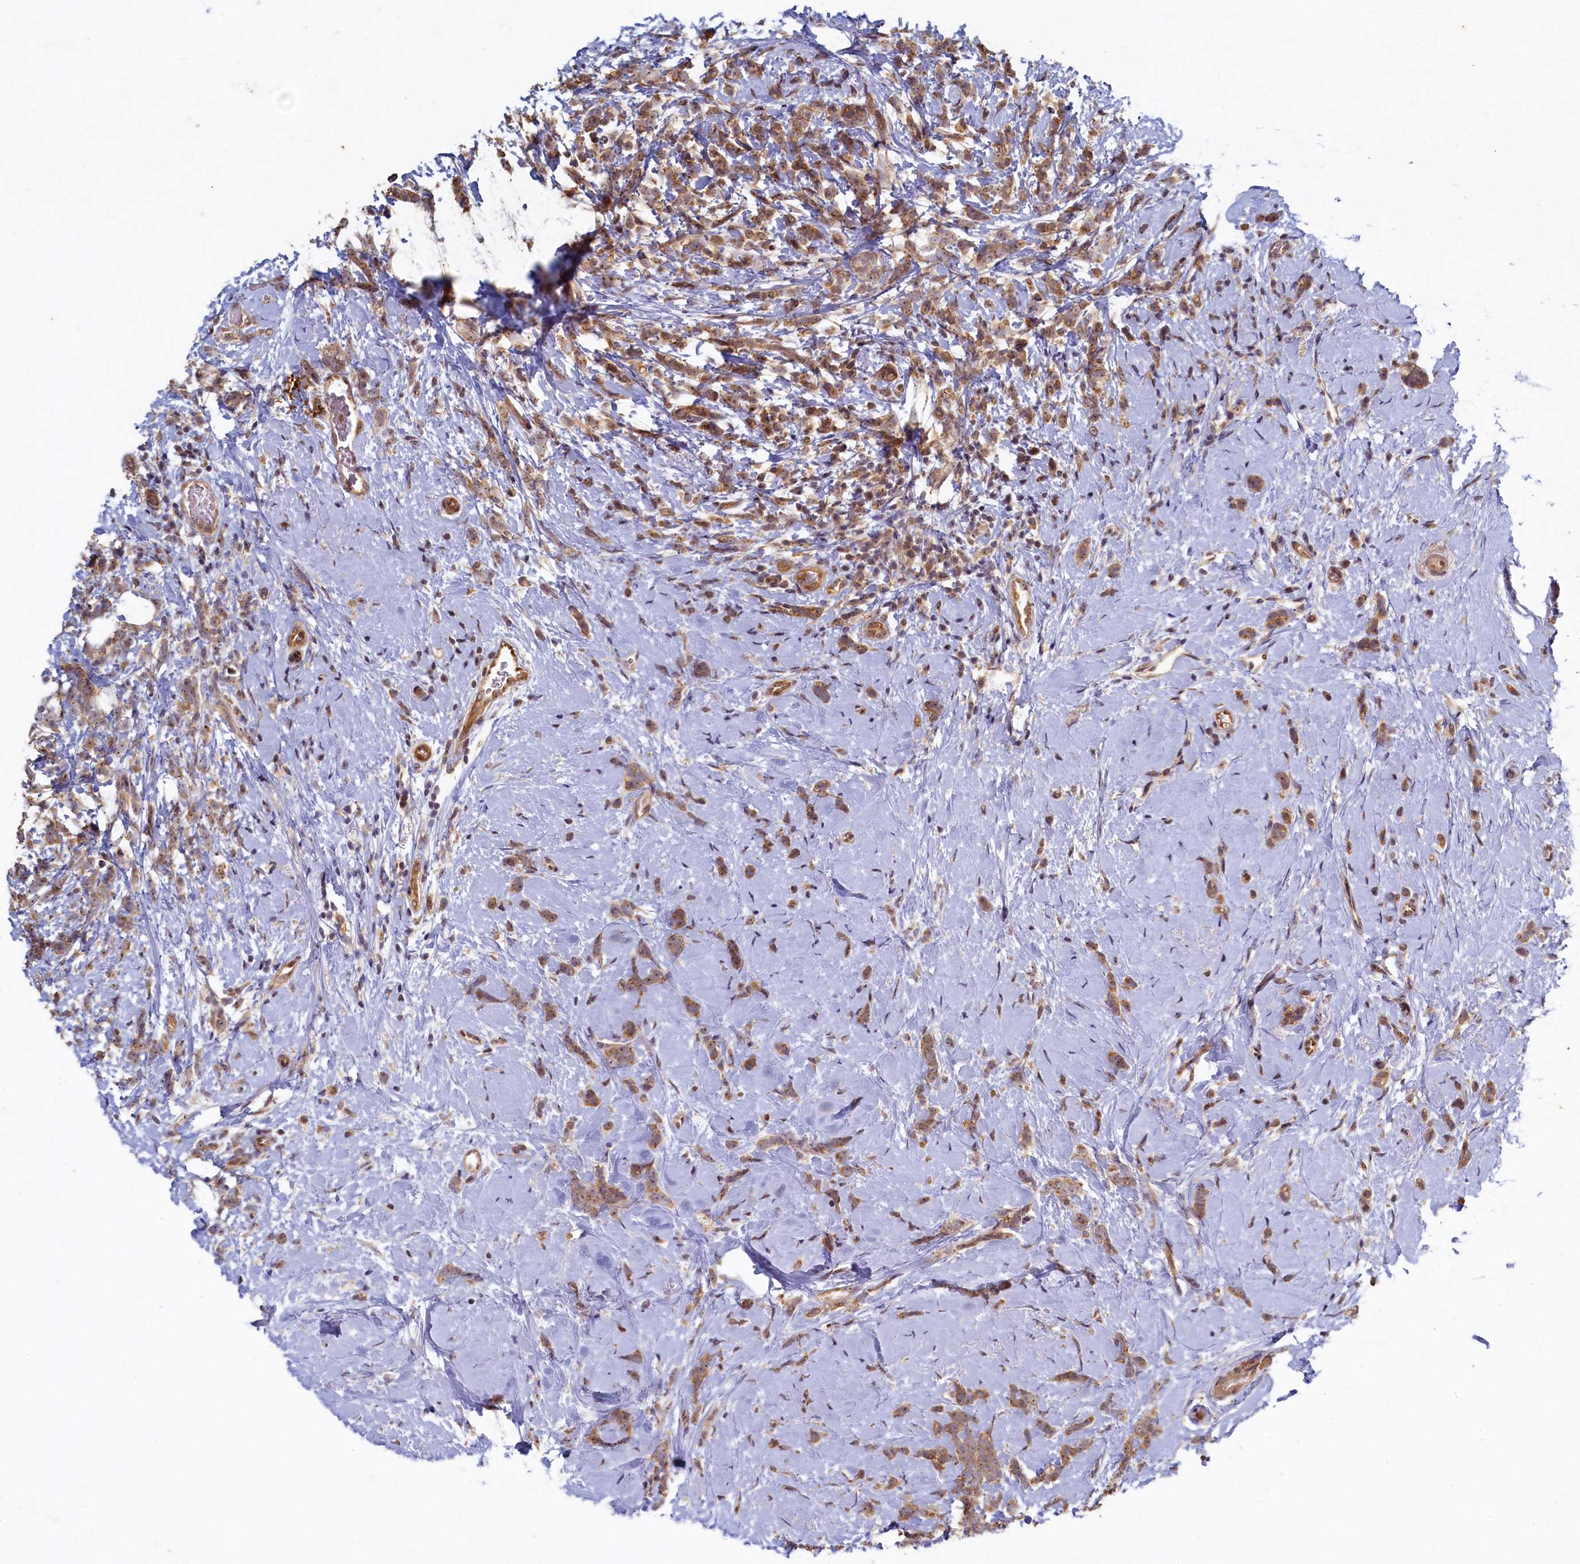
{"staining": {"intensity": "moderate", "quantity": ">75%", "location": "cytoplasmic/membranous"}, "tissue": "breast cancer", "cell_type": "Tumor cells", "image_type": "cancer", "snomed": [{"axis": "morphology", "description": "Lobular carcinoma"}, {"axis": "topography", "description": "Breast"}], "caption": "IHC micrograph of neoplastic tissue: breast cancer stained using immunohistochemistry (IHC) reveals medium levels of moderate protein expression localized specifically in the cytoplasmic/membranous of tumor cells, appearing as a cytoplasmic/membranous brown color.", "gene": "CEP20", "patient": {"sex": "female", "age": 58}}